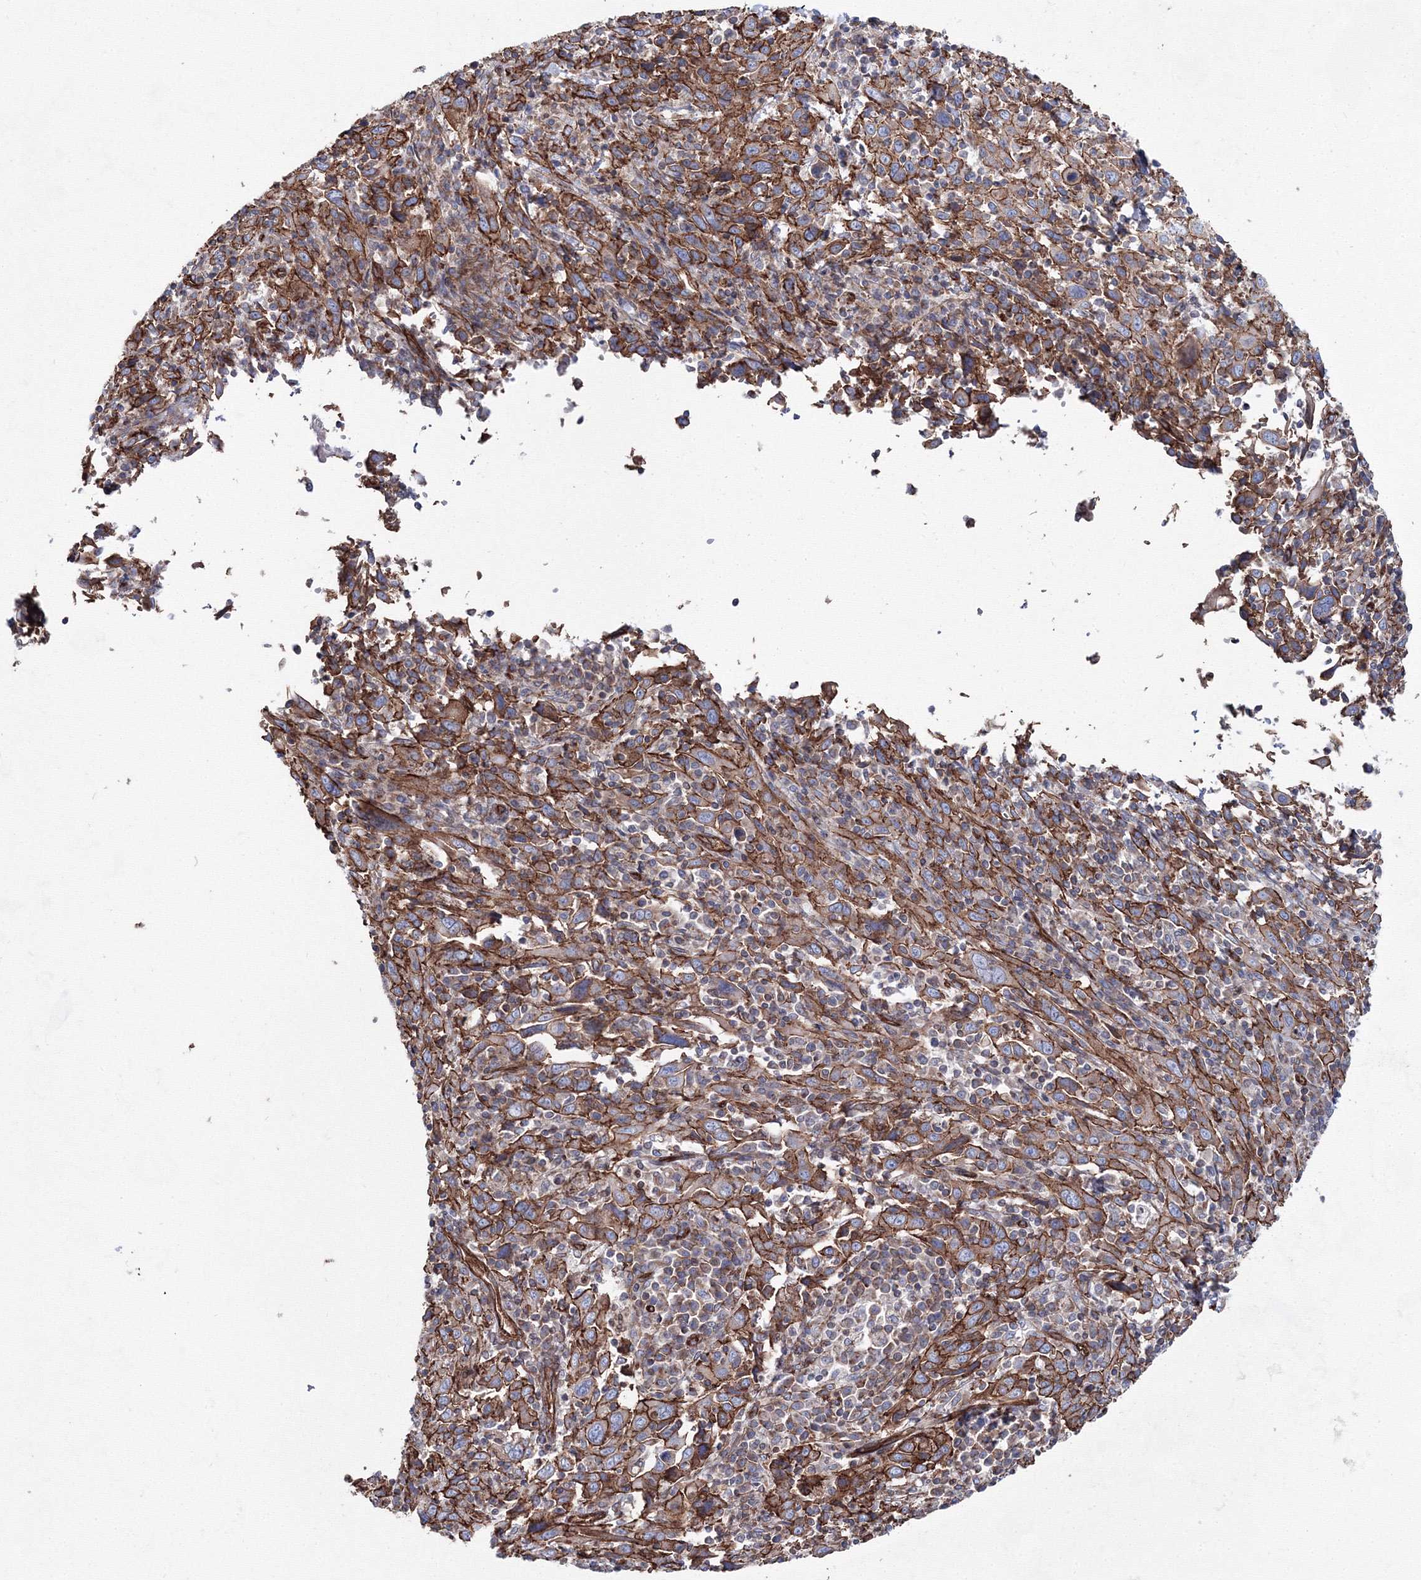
{"staining": {"intensity": "moderate", "quantity": ">75%", "location": "cytoplasmic/membranous"}, "tissue": "cervical cancer", "cell_type": "Tumor cells", "image_type": "cancer", "snomed": [{"axis": "morphology", "description": "Squamous cell carcinoma, NOS"}, {"axis": "topography", "description": "Cervix"}], "caption": "This micrograph demonstrates cervical squamous cell carcinoma stained with immunohistochemistry (IHC) to label a protein in brown. The cytoplasmic/membranous of tumor cells show moderate positivity for the protein. Nuclei are counter-stained blue.", "gene": "ANKRD37", "patient": {"sex": "female", "age": 46}}